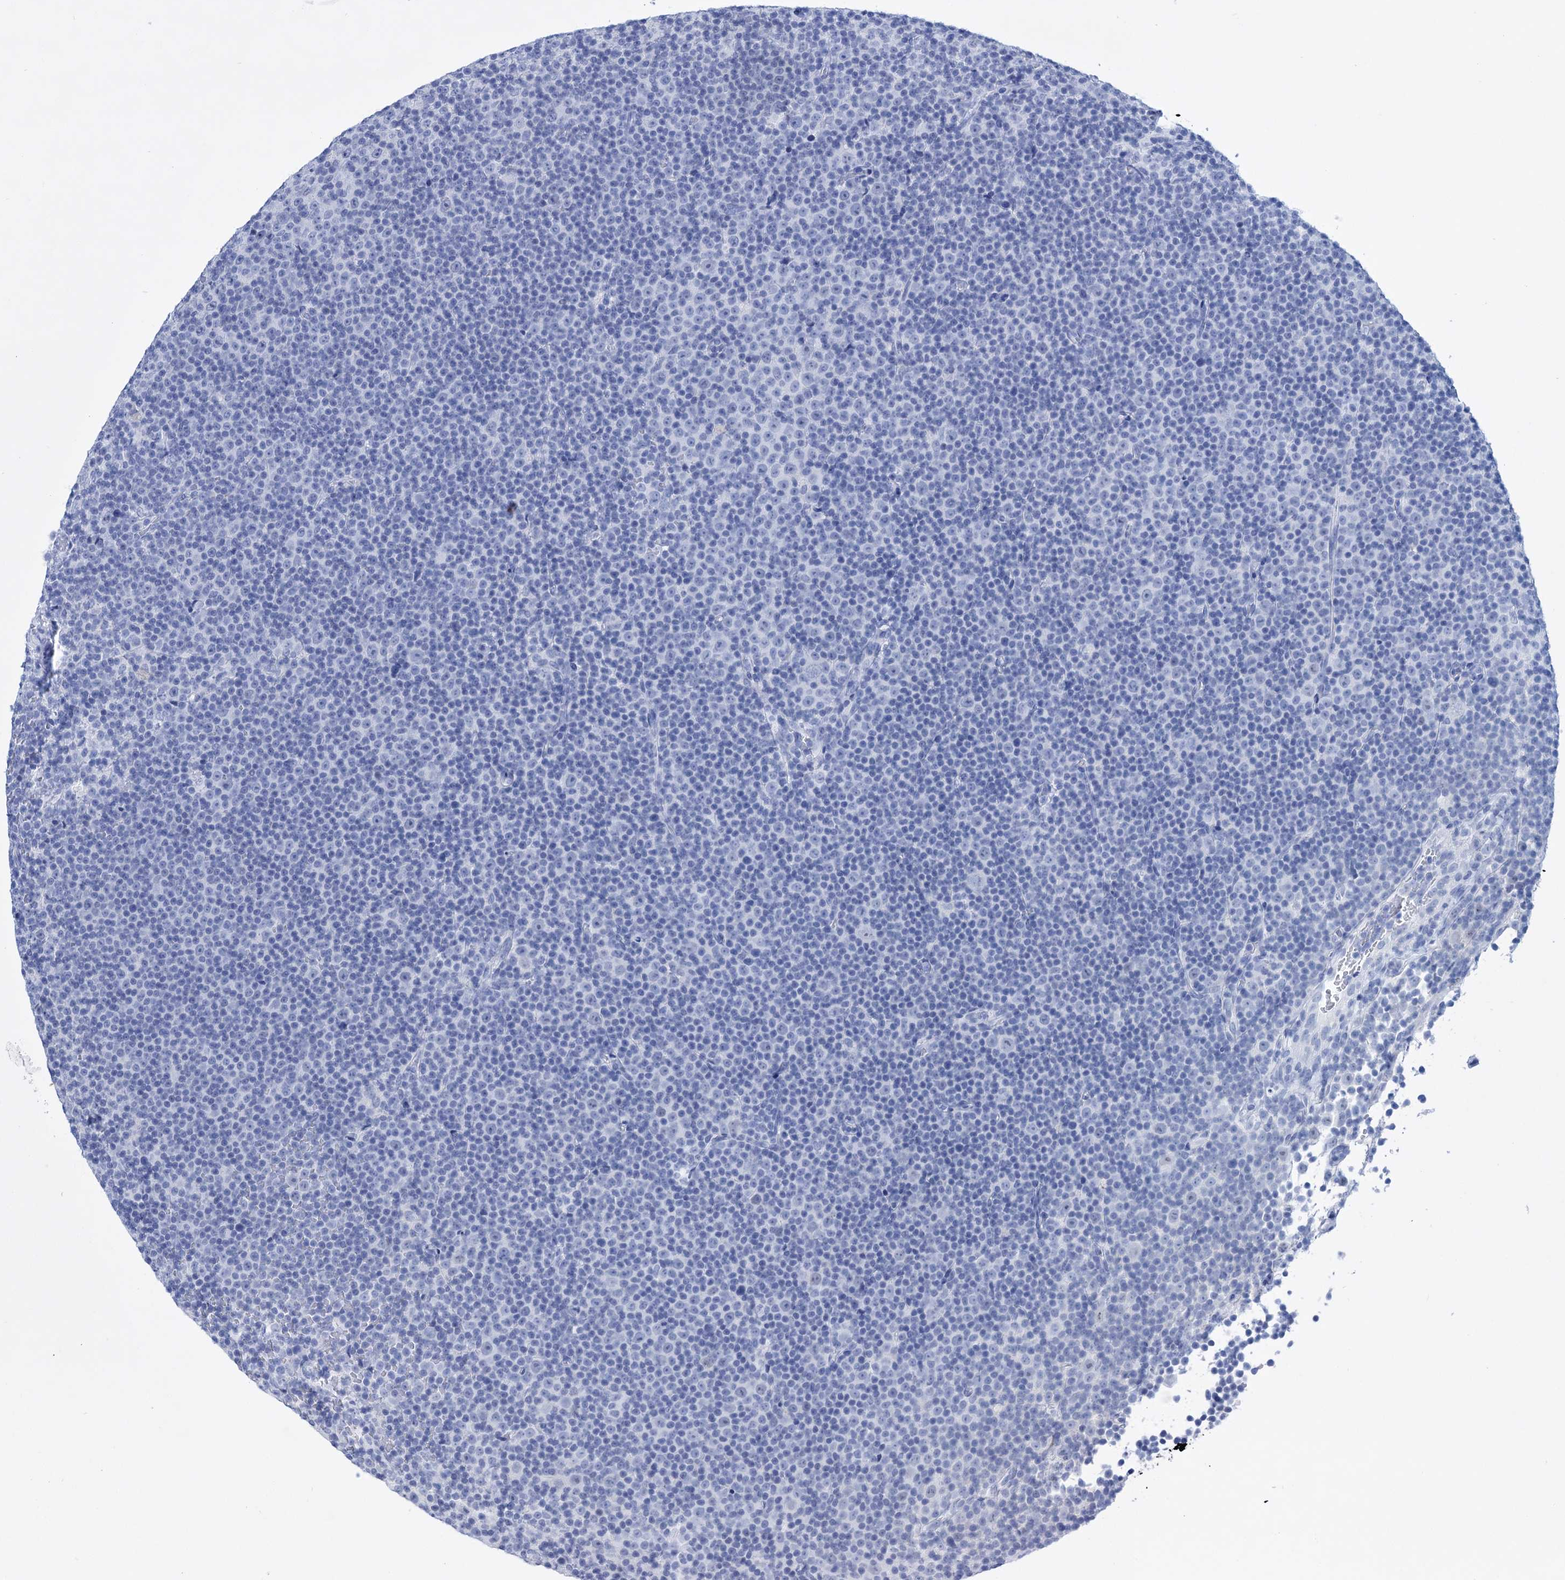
{"staining": {"intensity": "negative", "quantity": "none", "location": "none"}, "tissue": "lymphoma", "cell_type": "Tumor cells", "image_type": "cancer", "snomed": [{"axis": "morphology", "description": "Malignant lymphoma, non-Hodgkin's type, Low grade"}, {"axis": "topography", "description": "Lymph node"}], "caption": "This is an immunohistochemistry (IHC) histopathology image of lymphoma. There is no expression in tumor cells.", "gene": "FBXW12", "patient": {"sex": "female", "age": 67}}